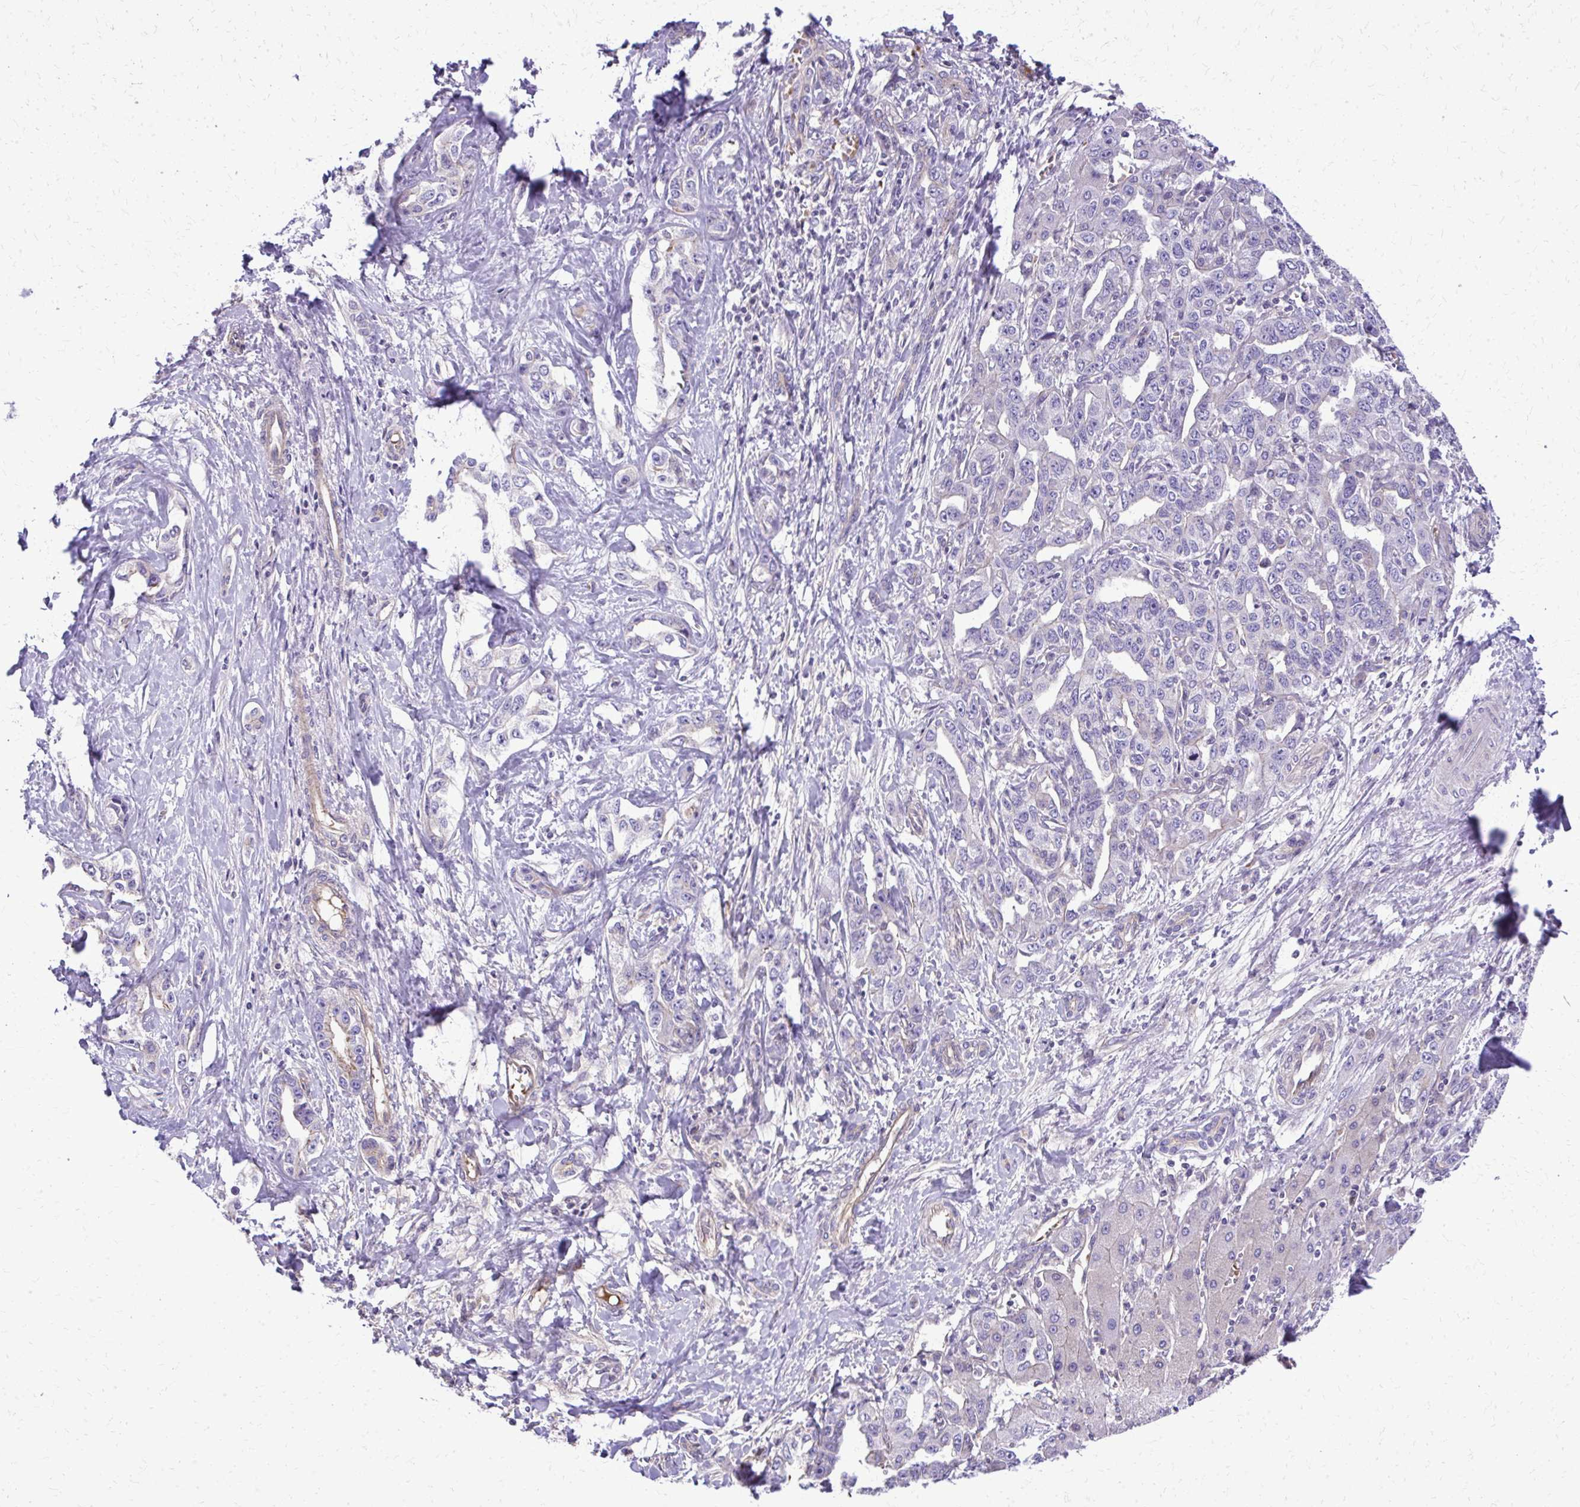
{"staining": {"intensity": "negative", "quantity": "none", "location": "none"}, "tissue": "liver cancer", "cell_type": "Tumor cells", "image_type": "cancer", "snomed": [{"axis": "morphology", "description": "Cholangiocarcinoma"}, {"axis": "topography", "description": "Liver"}], "caption": "Liver cholangiocarcinoma was stained to show a protein in brown. There is no significant staining in tumor cells.", "gene": "RUNDC3B", "patient": {"sex": "male", "age": 59}}